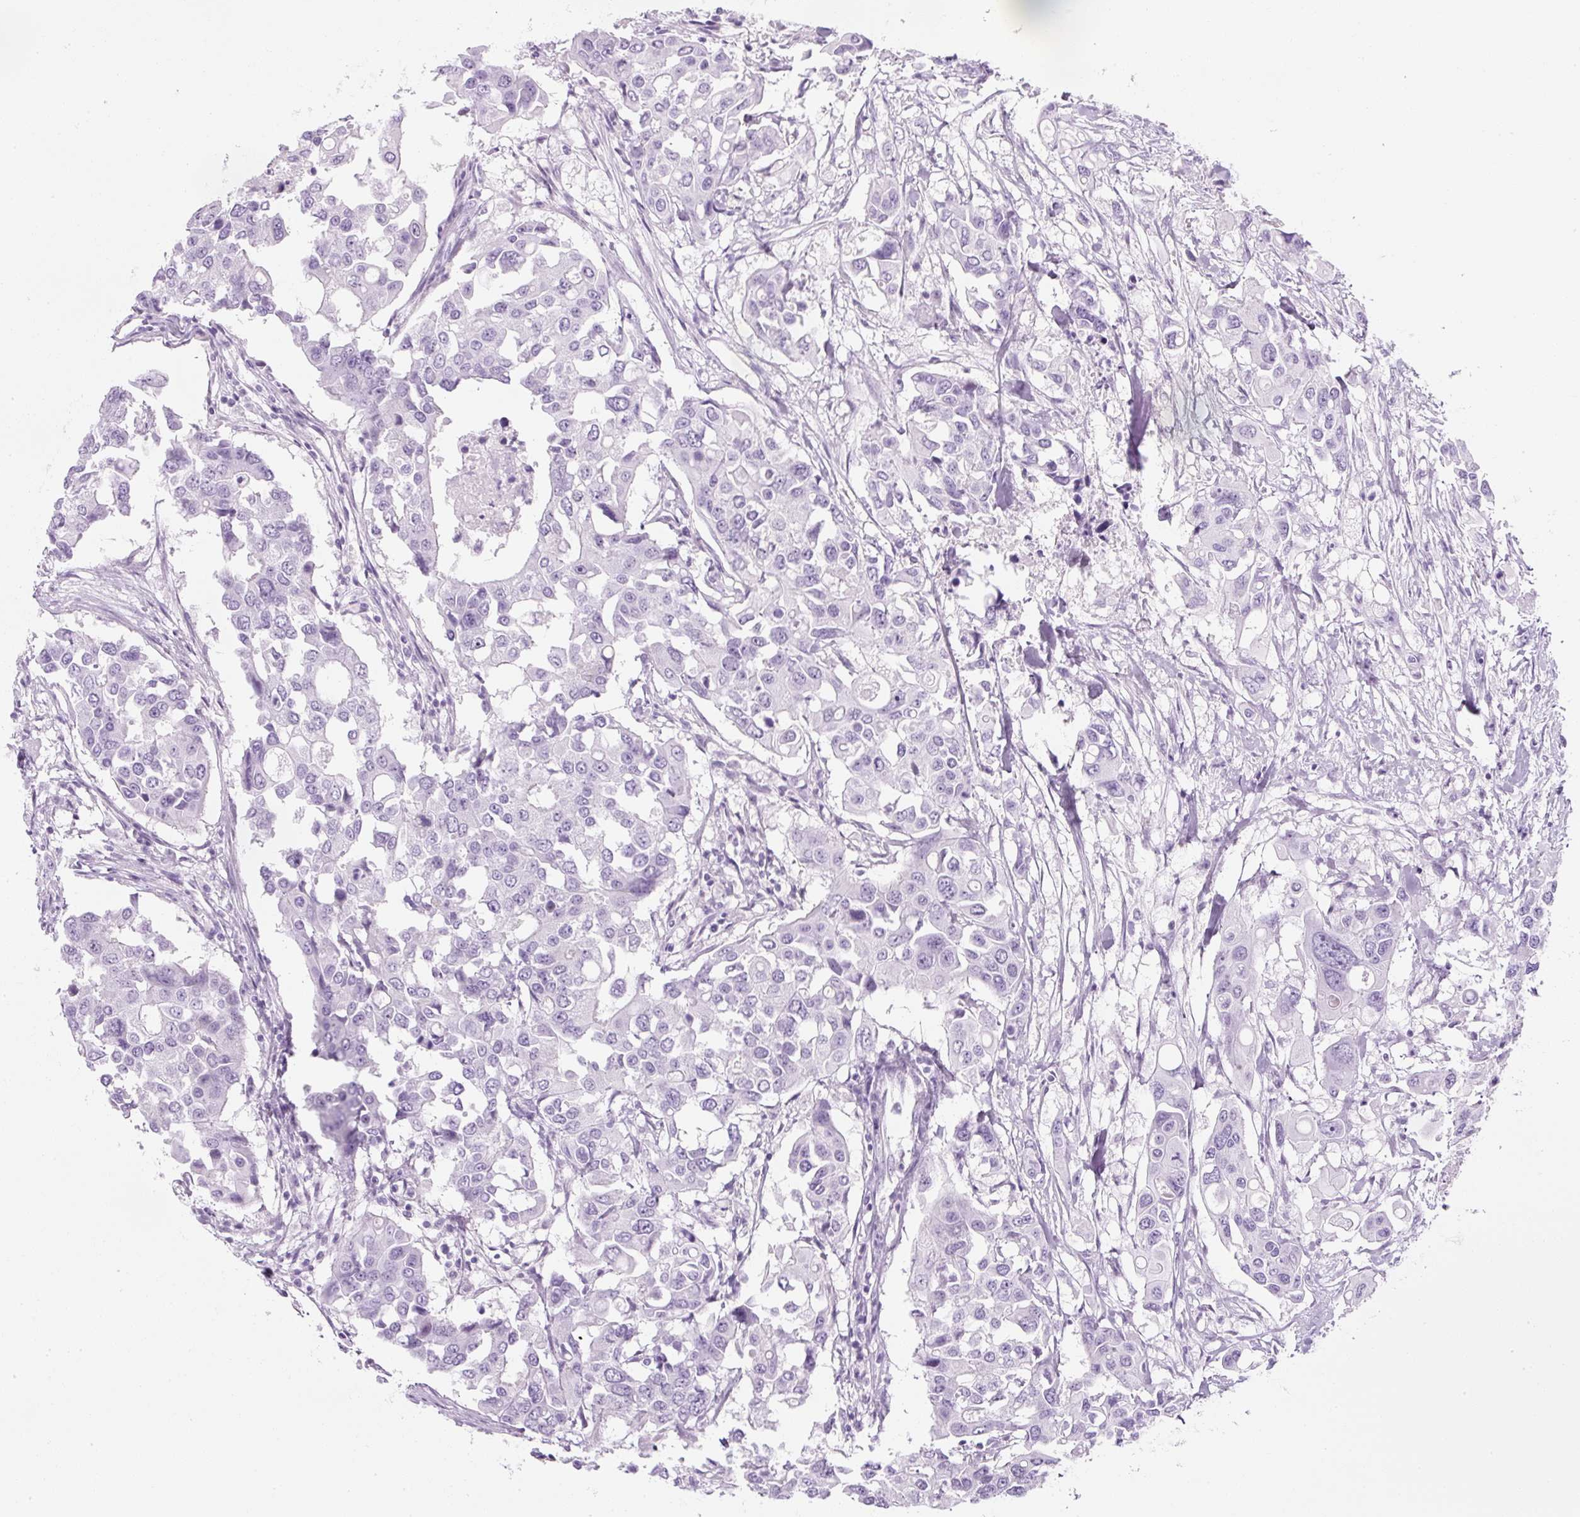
{"staining": {"intensity": "negative", "quantity": "none", "location": "none"}, "tissue": "colorectal cancer", "cell_type": "Tumor cells", "image_type": "cancer", "snomed": [{"axis": "morphology", "description": "Adenocarcinoma, NOS"}, {"axis": "topography", "description": "Colon"}], "caption": "Immunohistochemistry (IHC) of human colorectal adenocarcinoma shows no expression in tumor cells.", "gene": "PF4V1", "patient": {"sex": "male", "age": 77}}